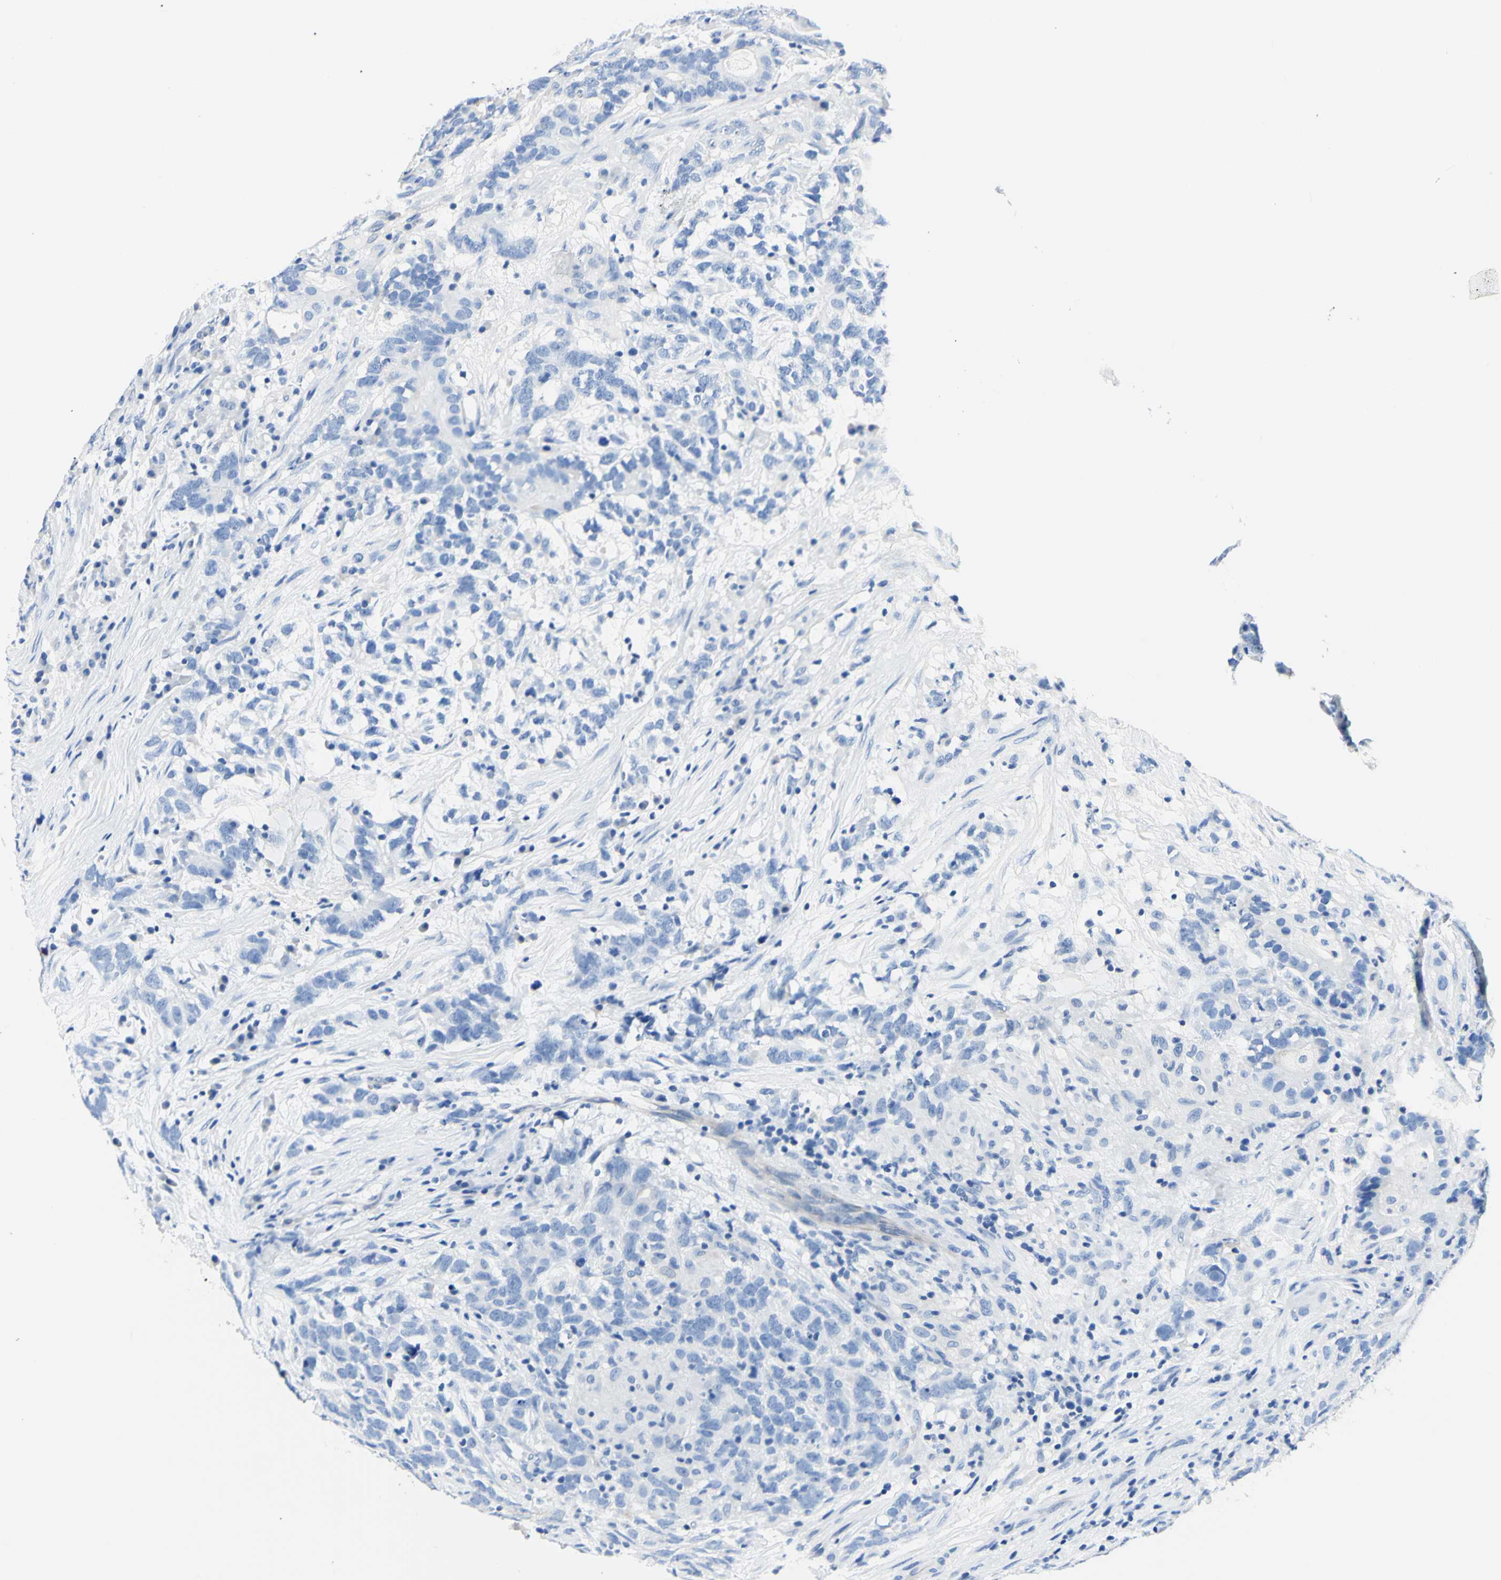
{"staining": {"intensity": "negative", "quantity": "none", "location": "none"}, "tissue": "testis cancer", "cell_type": "Tumor cells", "image_type": "cancer", "snomed": [{"axis": "morphology", "description": "Carcinoma, Embryonal, NOS"}, {"axis": "topography", "description": "Testis"}], "caption": "Embryonal carcinoma (testis) stained for a protein using immunohistochemistry (IHC) reveals no staining tumor cells.", "gene": "HPCA", "patient": {"sex": "male", "age": 26}}